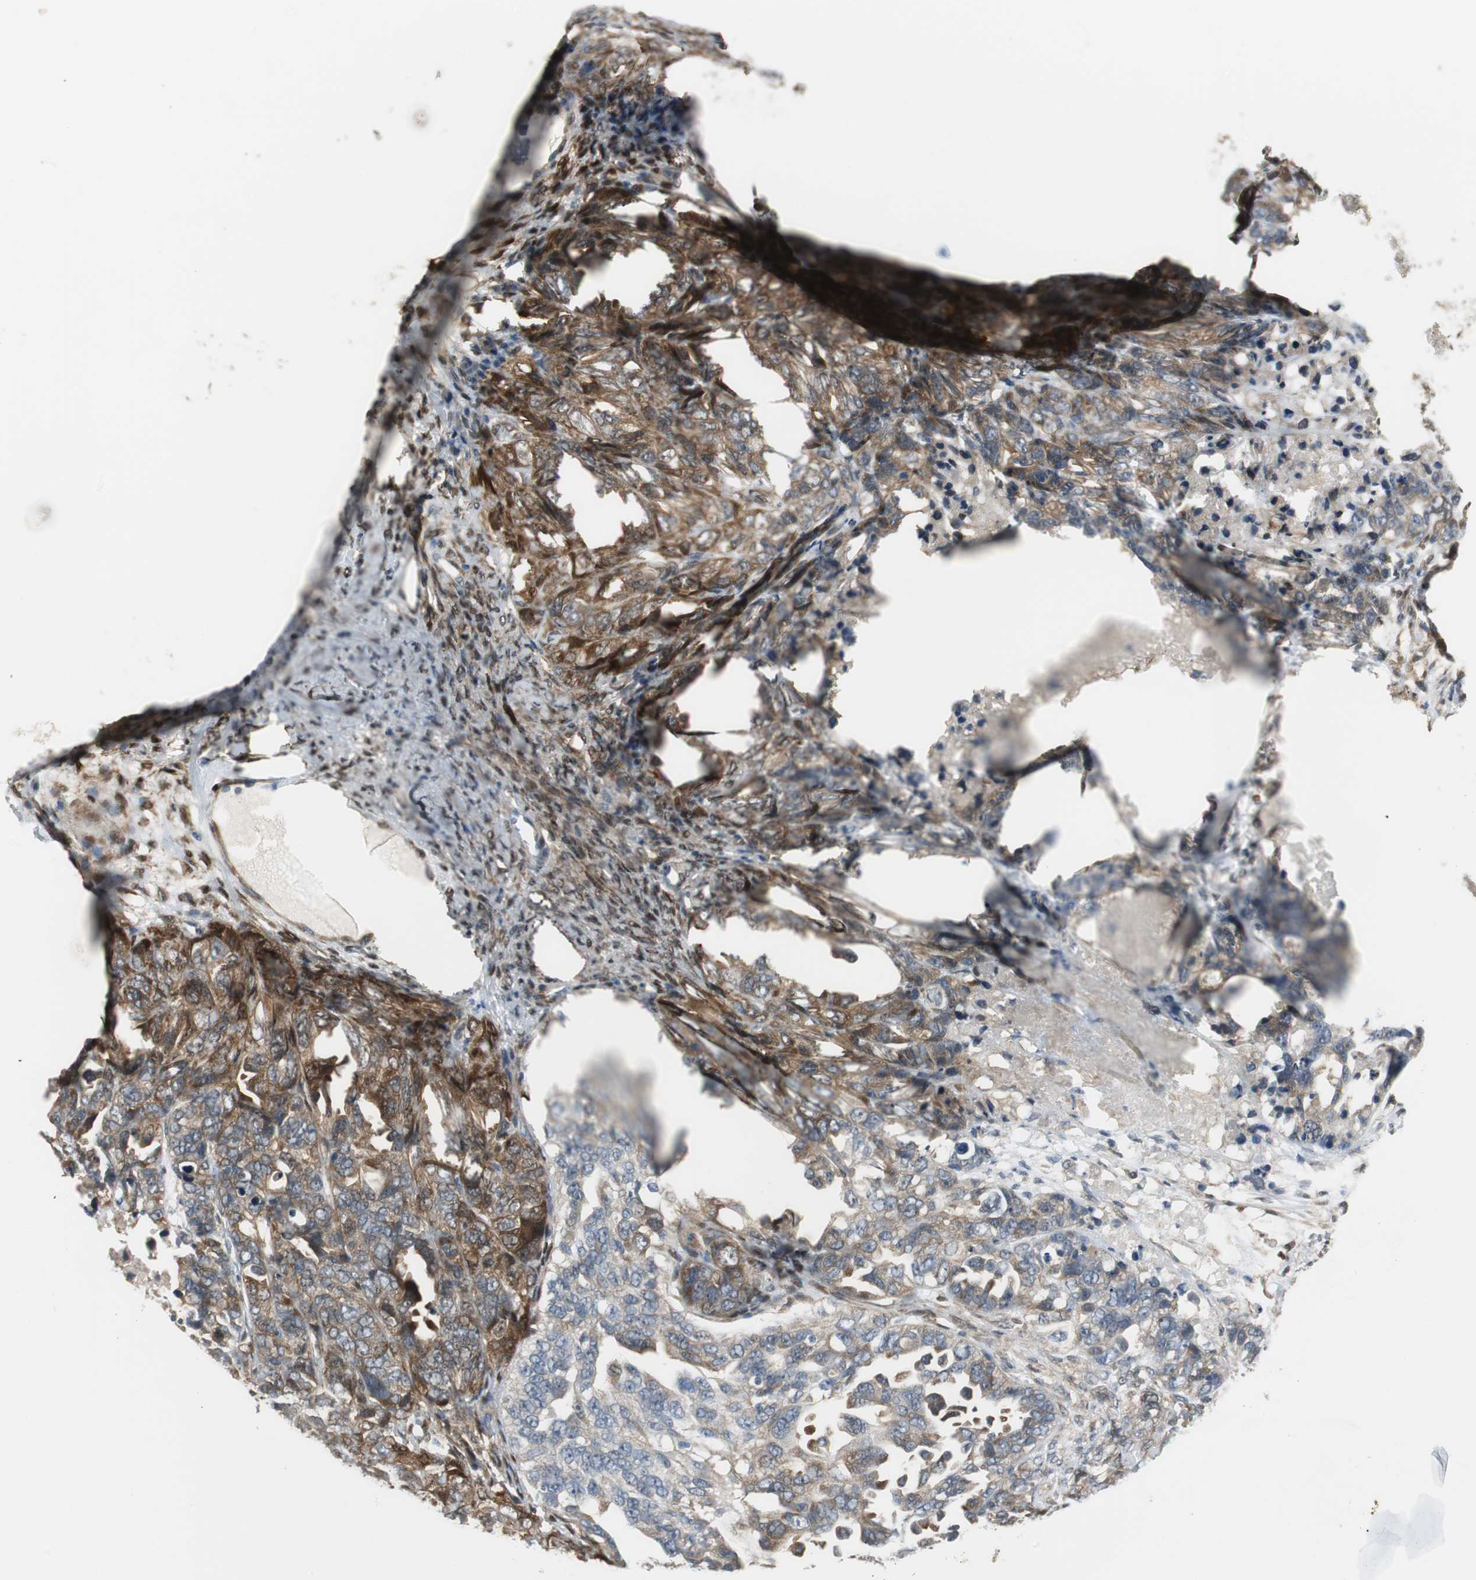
{"staining": {"intensity": "weak", "quantity": "<25%", "location": "cytoplasmic/membranous"}, "tissue": "ovarian cancer", "cell_type": "Tumor cells", "image_type": "cancer", "snomed": [{"axis": "morphology", "description": "Cystadenocarcinoma, serous, NOS"}, {"axis": "topography", "description": "Ovary"}], "caption": "Protein analysis of serous cystadenocarcinoma (ovarian) demonstrates no significant staining in tumor cells.", "gene": "FHL2", "patient": {"sex": "female", "age": 82}}